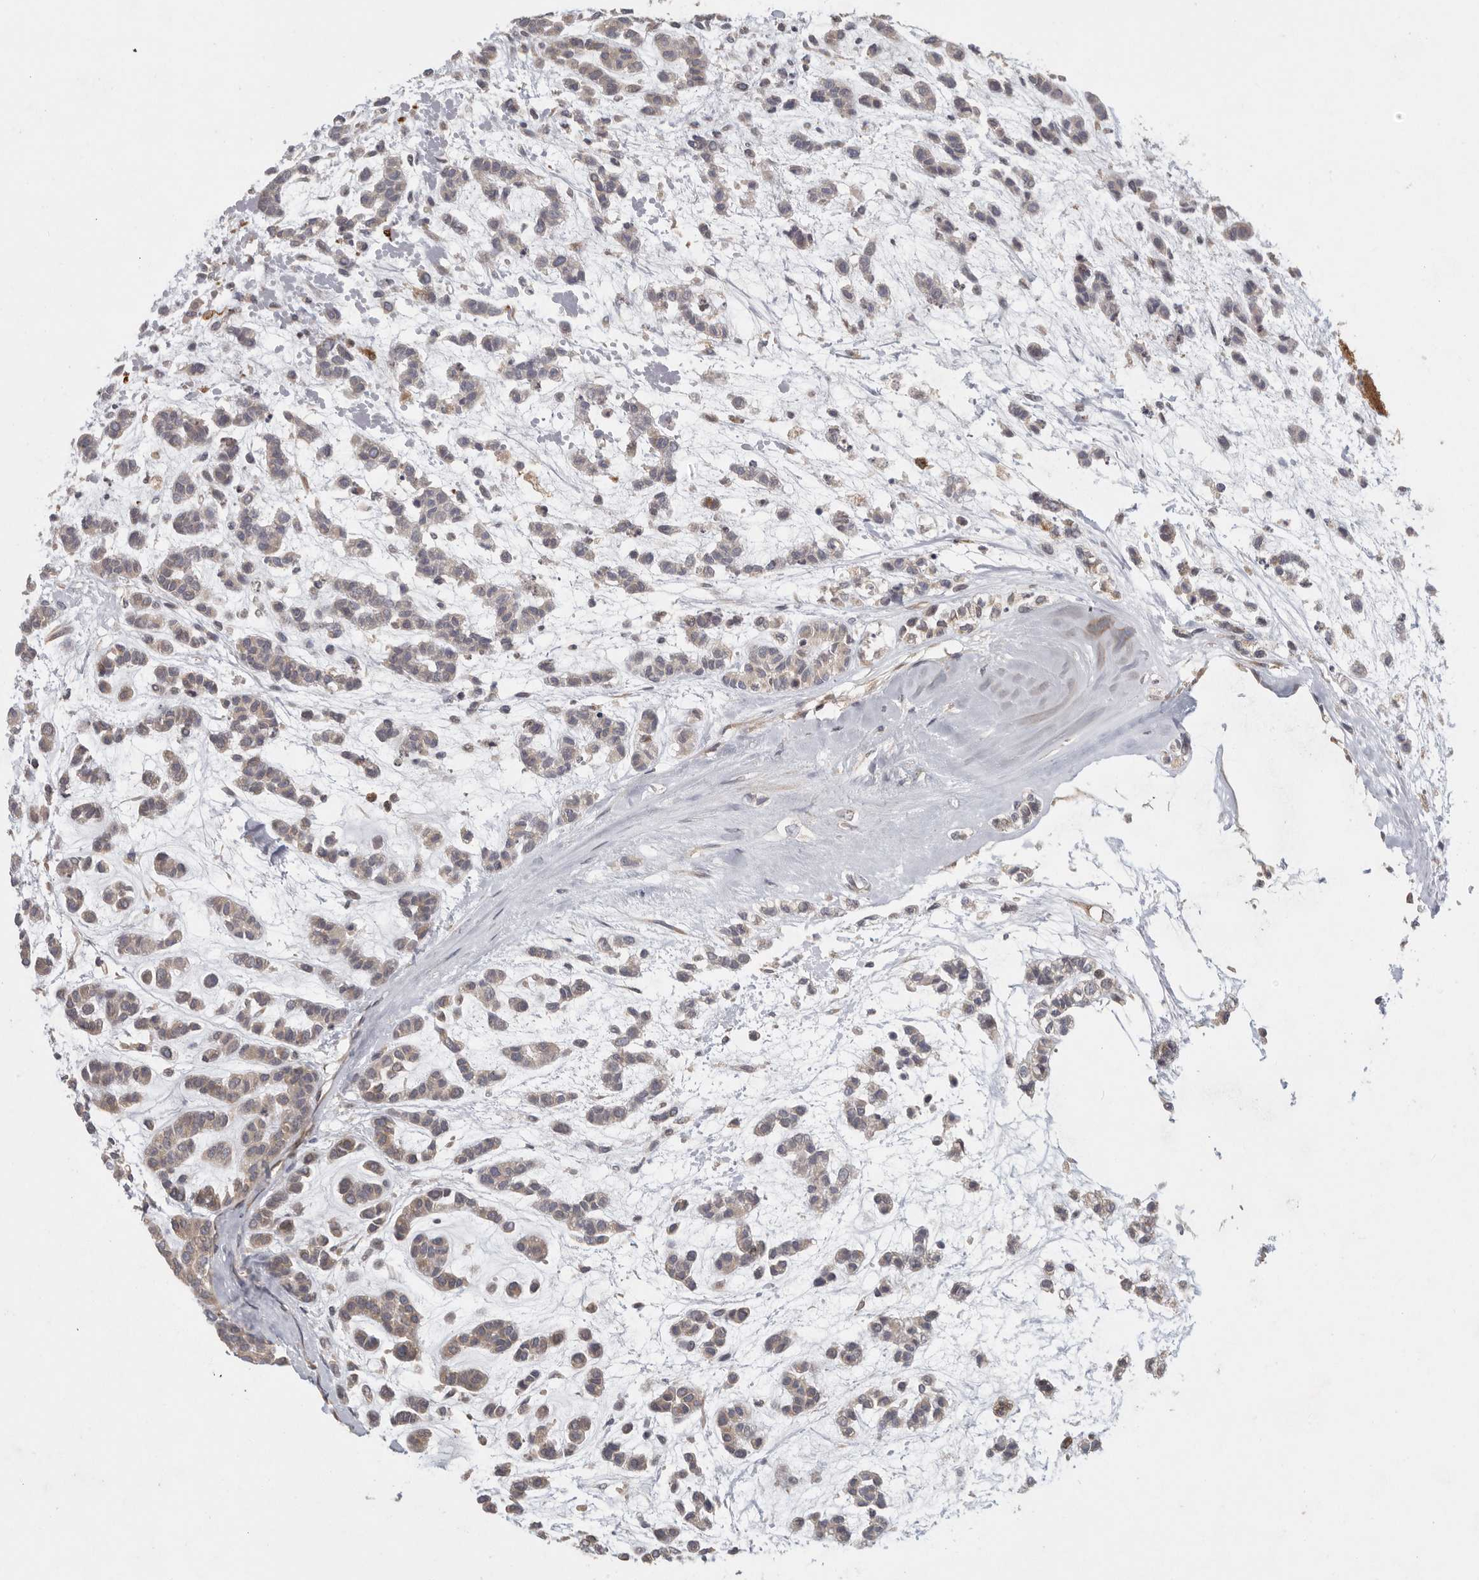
{"staining": {"intensity": "weak", "quantity": ">75%", "location": "cytoplasmic/membranous"}, "tissue": "head and neck cancer", "cell_type": "Tumor cells", "image_type": "cancer", "snomed": [{"axis": "morphology", "description": "Adenocarcinoma, NOS"}, {"axis": "morphology", "description": "Adenoma, NOS"}, {"axis": "topography", "description": "Head-Neck"}], "caption": "Head and neck cancer stained for a protein (brown) exhibits weak cytoplasmic/membranous positive expression in about >75% of tumor cells.", "gene": "BCAP29", "patient": {"sex": "female", "age": 55}}